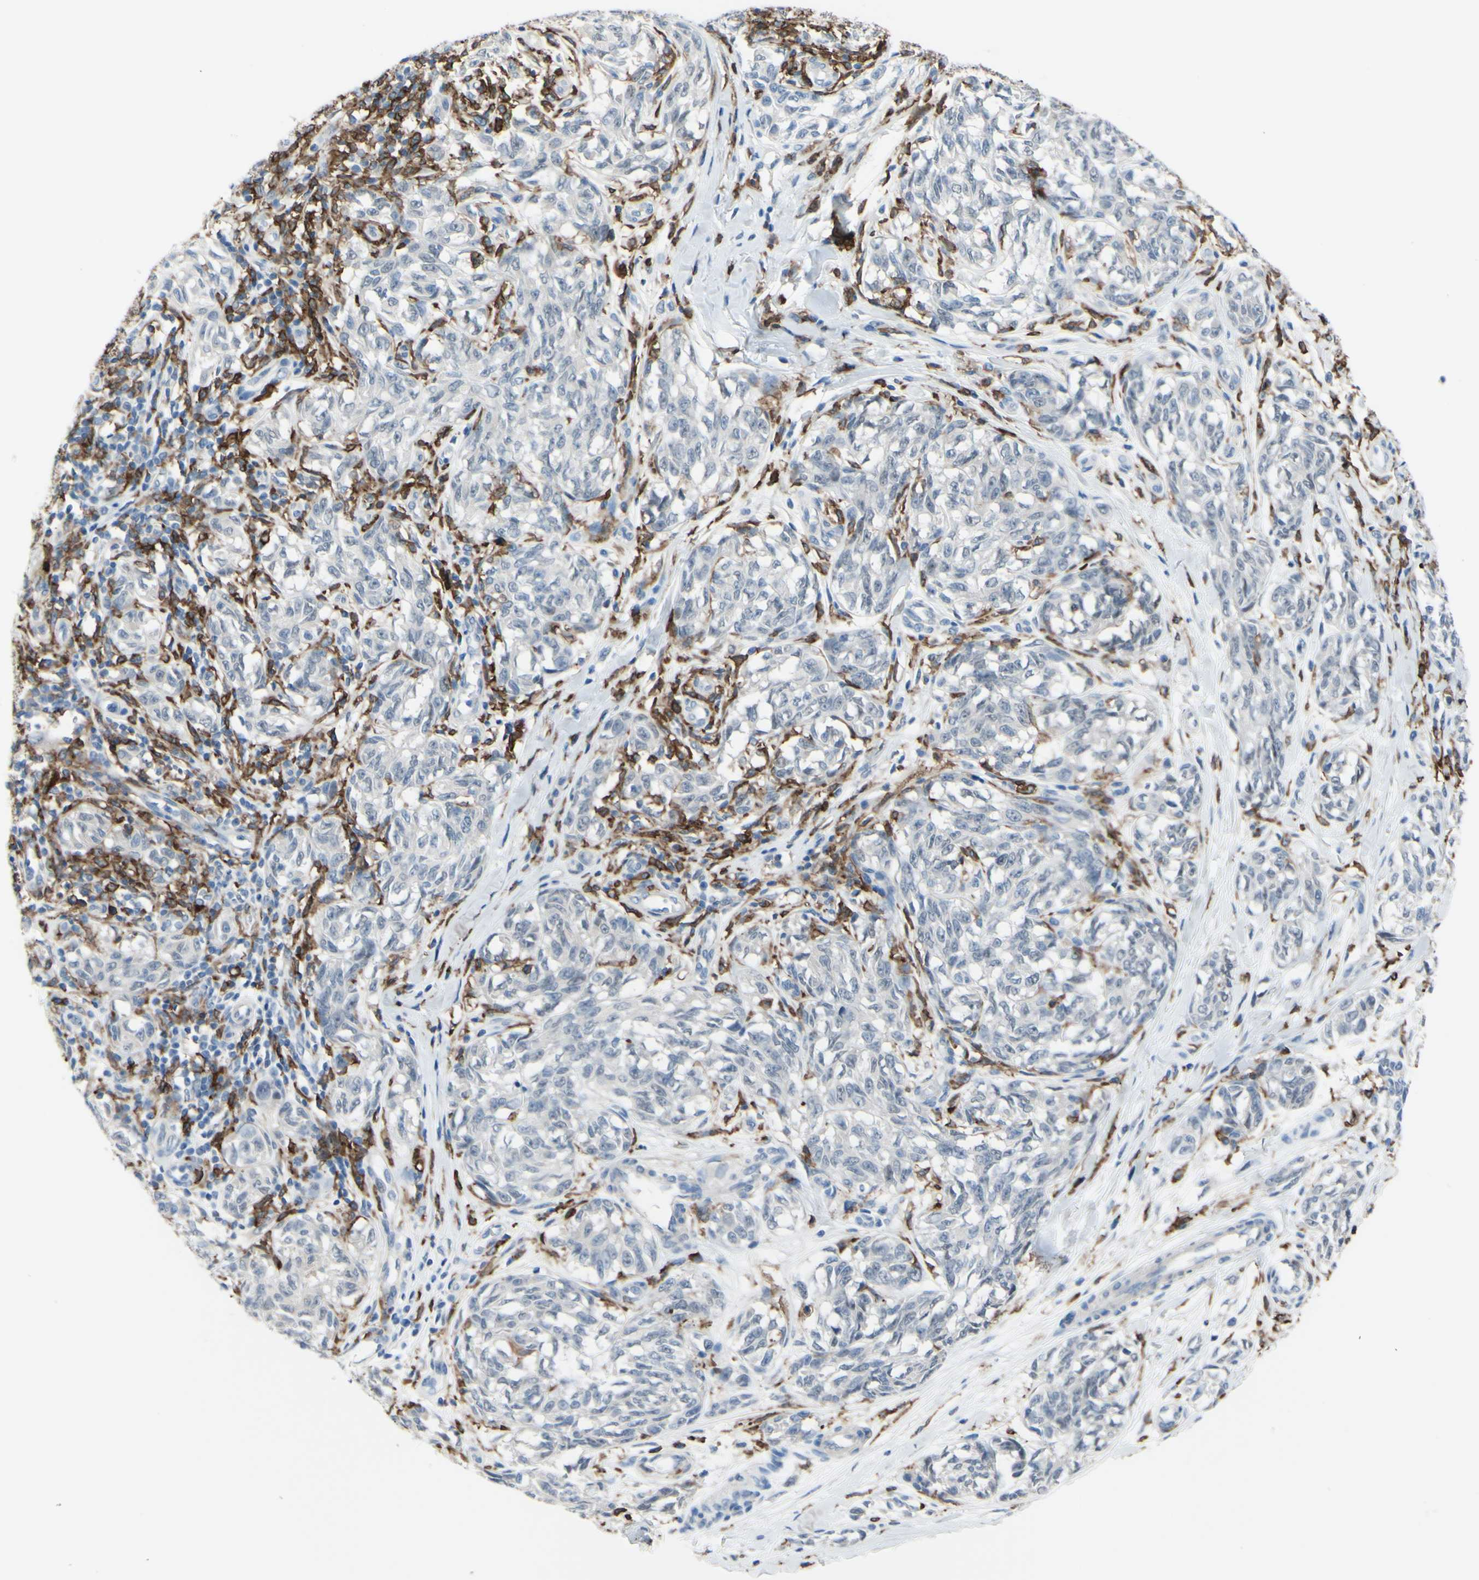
{"staining": {"intensity": "negative", "quantity": "none", "location": "none"}, "tissue": "melanoma", "cell_type": "Tumor cells", "image_type": "cancer", "snomed": [{"axis": "morphology", "description": "Malignant melanoma, NOS"}, {"axis": "topography", "description": "Skin"}], "caption": "Human melanoma stained for a protein using immunohistochemistry (IHC) shows no positivity in tumor cells.", "gene": "FCGR2A", "patient": {"sex": "female", "age": 64}}